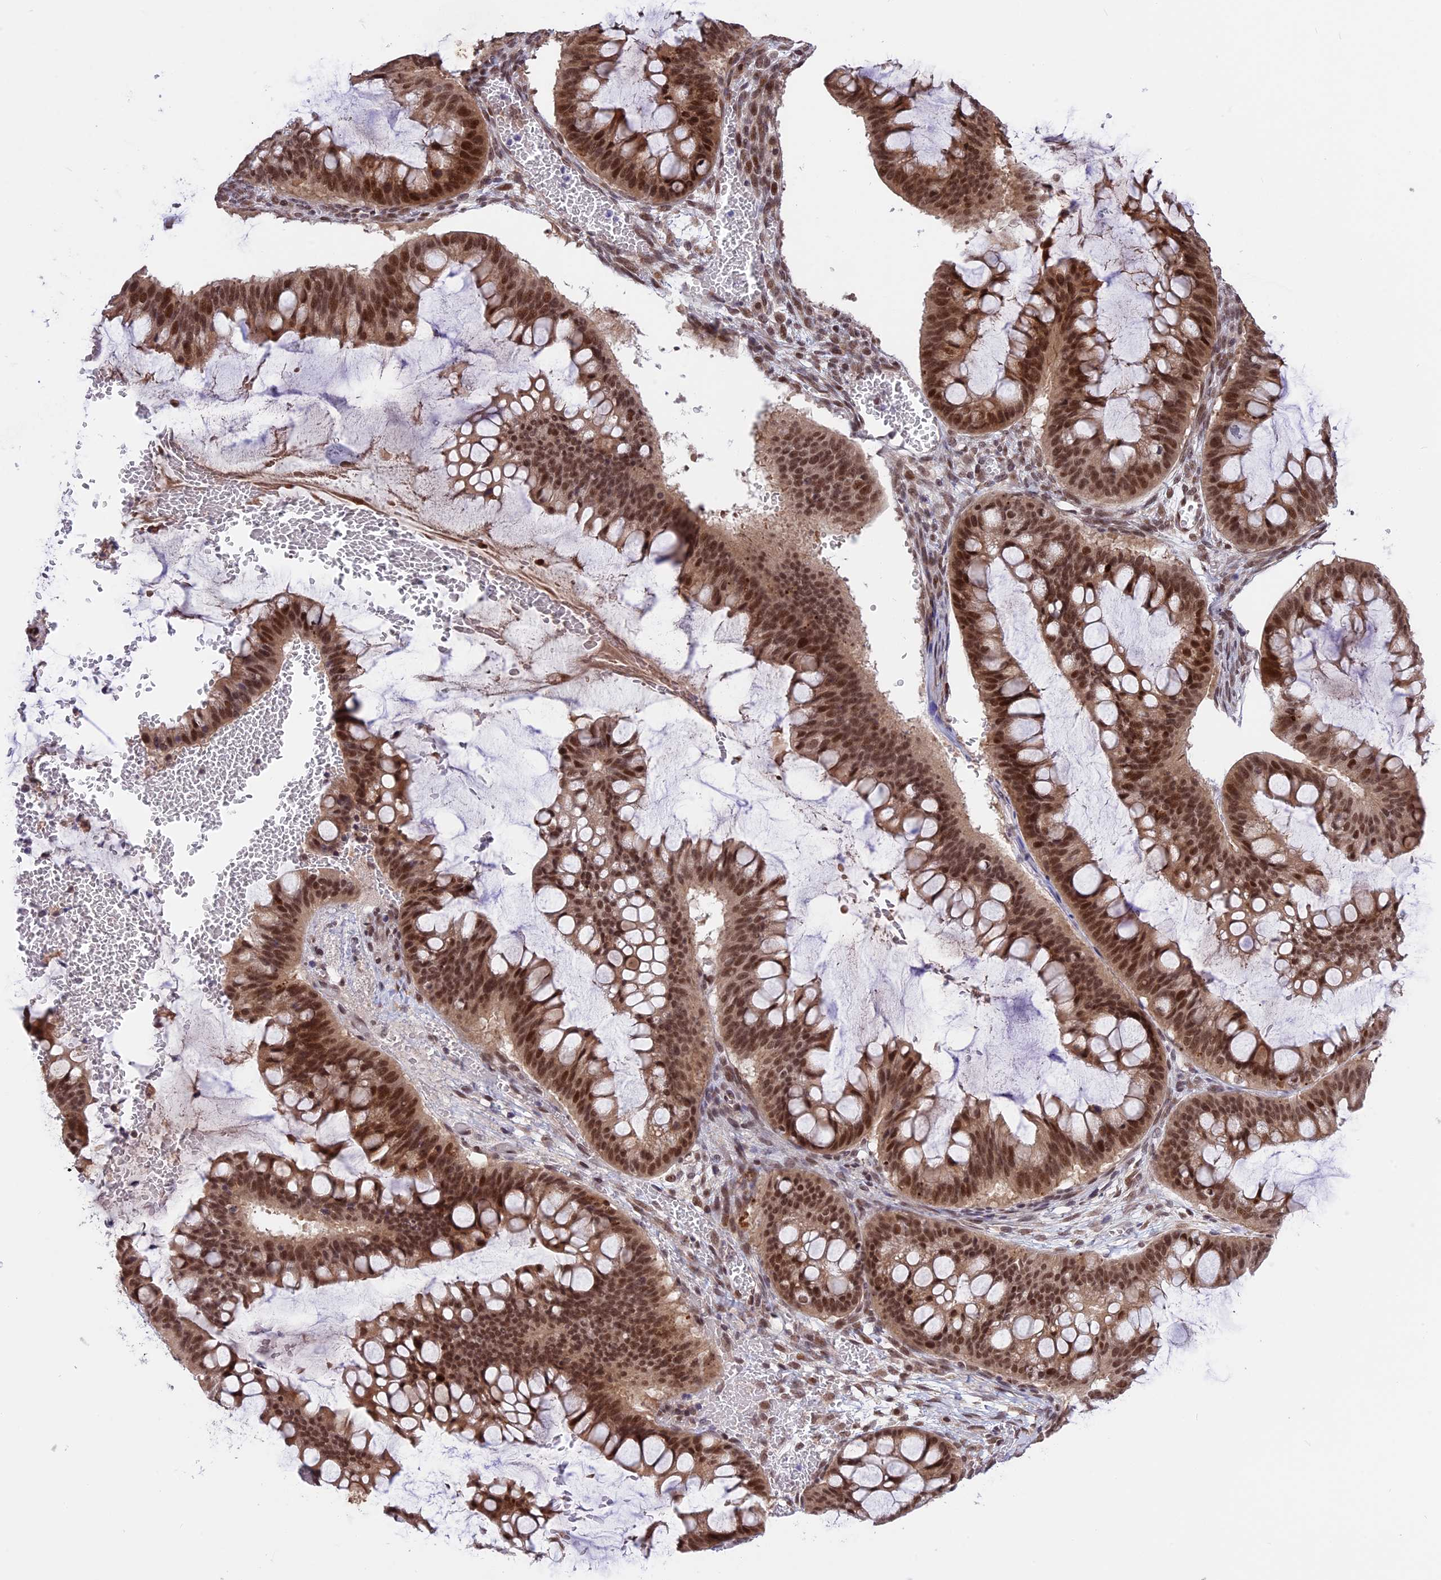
{"staining": {"intensity": "strong", "quantity": ">75%", "location": "nuclear"}, "tissue": "ovarian cancer", "cell_type": "Tumor cells", "image_type": "cancer", "snomed": [{"axis": "morphology", "description": "Cystadenocarcinoma, mucinous, NOS"}, {"axis": "topography", "description": "Ovary"}], "caption": "Ovarian mucinous cystadenocarcinoma tissue demonstrates strong nuclear expression in approximately >75% of tumor cells, visualized by immunohistochemistry.", "gene": "POLR2C", "patient": {"sex": "female", "age": 73}}